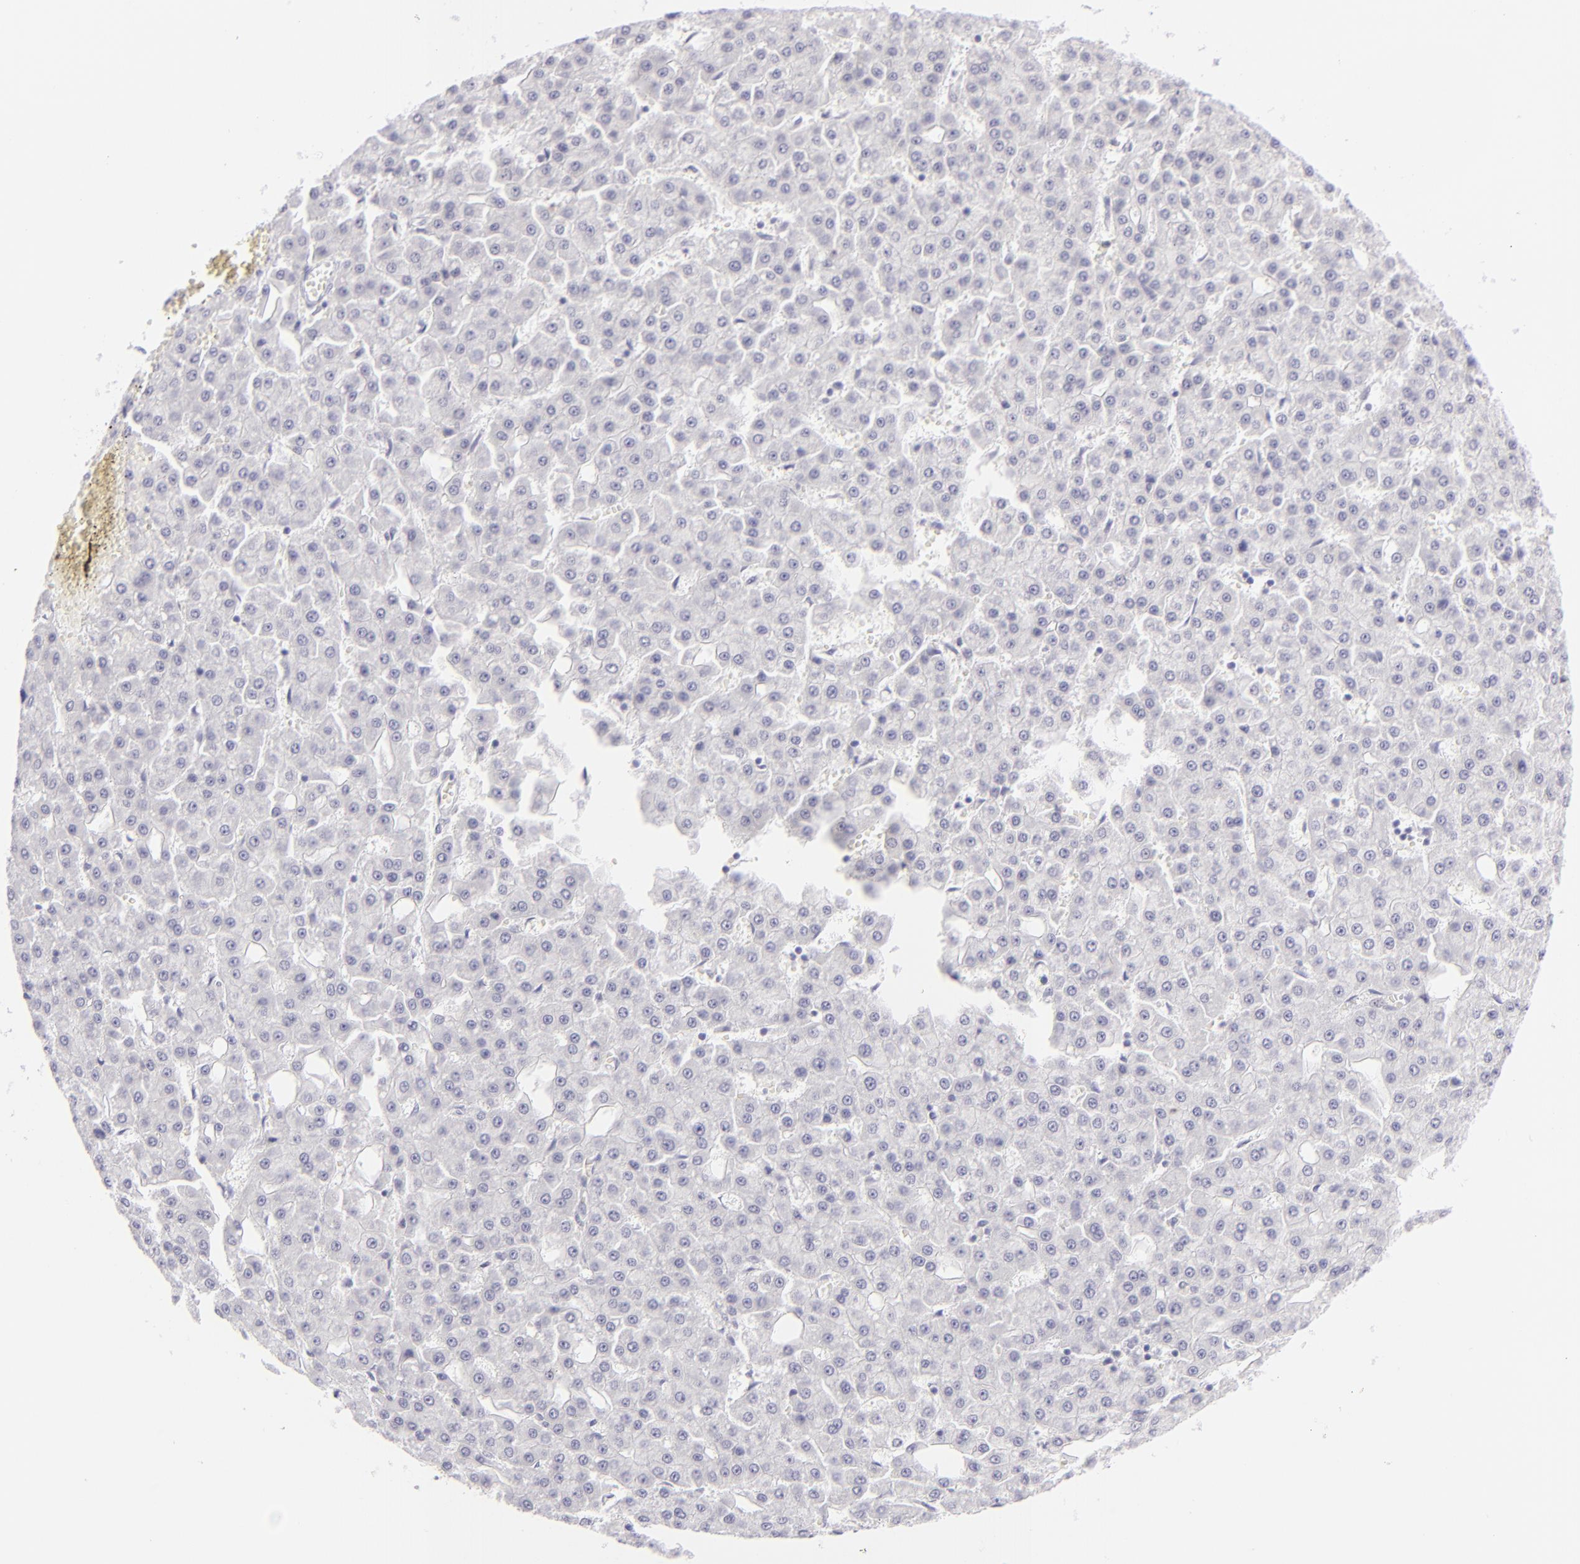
{"staining": {"intensity": "negative", "quantity": "none", "location": "none"}, "tissue": "liver cancer", "cell_type": "Tumor cells", "image_type": "cancer", "snomed": [{"axis": "morphology", "description": "Carcinoma, Hepatocellular, NOS"}, {"axis": "topography", "description": "Liver"}], "caption": "The image shows no significant positivity in tumor cells of liver cancer.", "gene": "FCER2", "patient": {"sex": "male", "age": 47}}